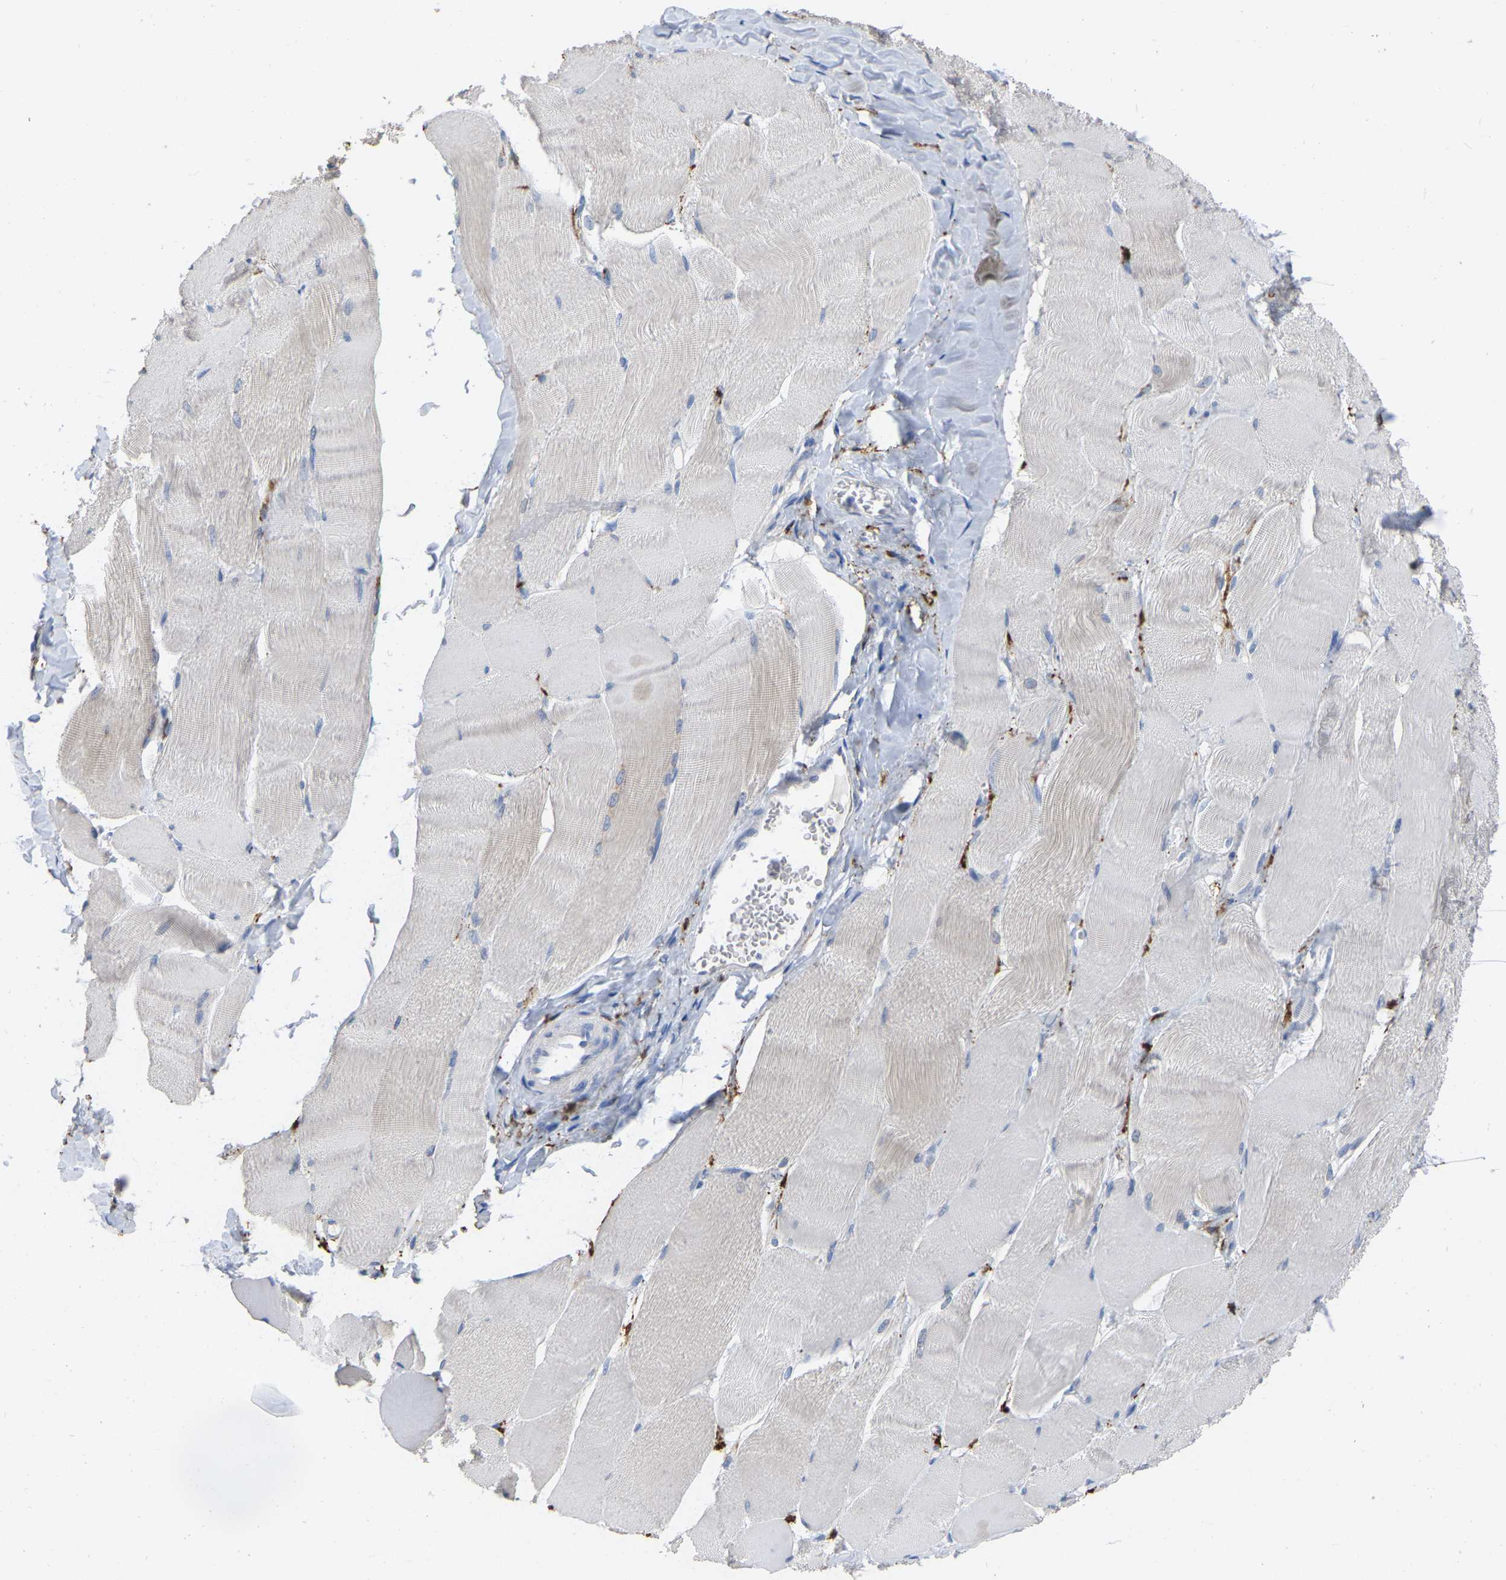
{"staining": {"intensity": "negative", "quantity": "none", "location": "none"}, "tissue": "skeletal muscle", "cell_type": "Myocytes", "image_type": "normal", "snomed": [{"axis": "morphology", "description": "Normal tissue, NOS"}, {"axis": "morphology", "description": "Squamous cell carcinoma, NOS"}, {"axis": "topography", "description": "Skeletal muscle"}], "caption": "Myocytes show no significant protein expression in normal skeletal muscle.", "gene": "ULBP2", "patient": {"sex": "male", "age": 51}}